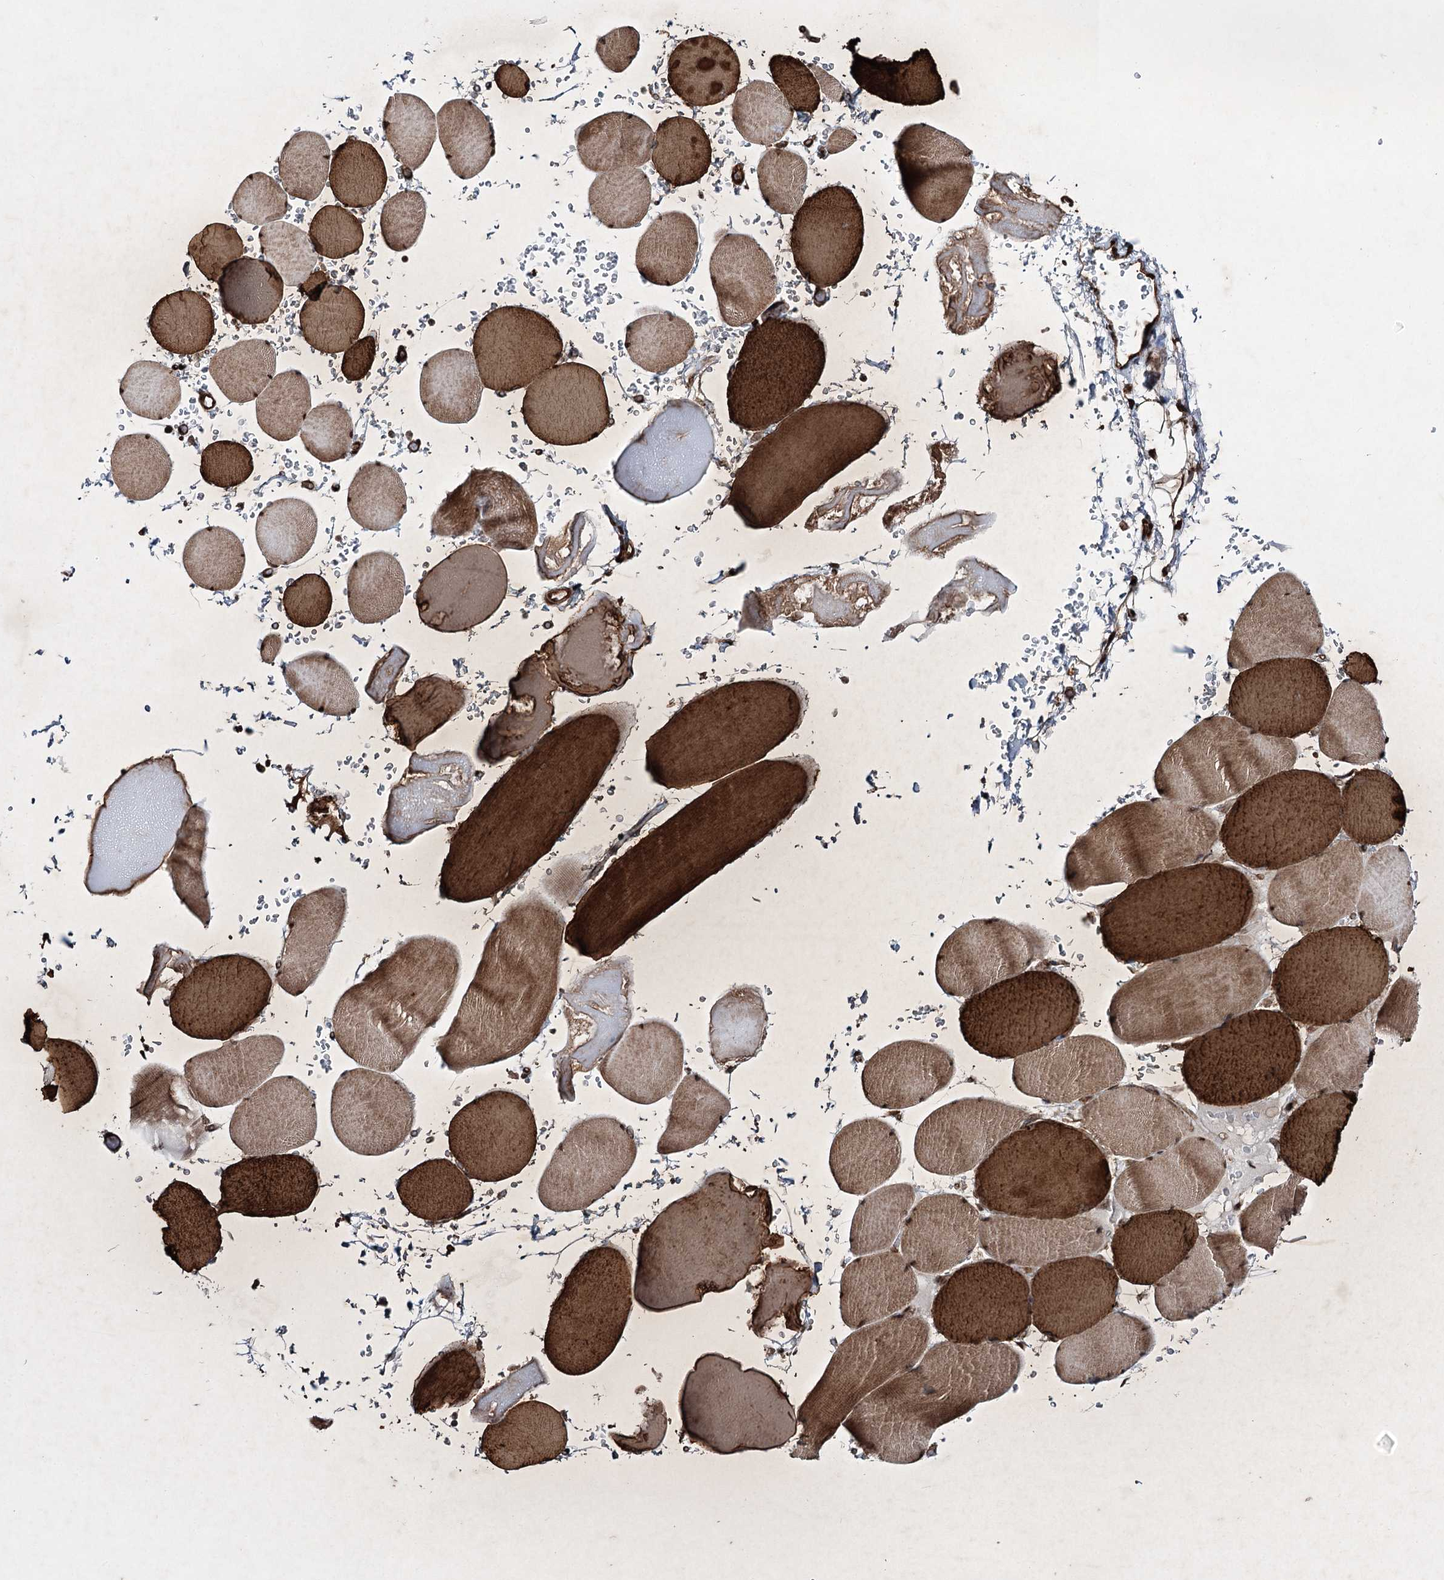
{"staining": {"intensity": "strong", "quantity": ">75%", "location": "cytoplasmic/membranous,nuclear"}, "tissue": "skeletal muscle", "cell_type": "Myocytes", "image_type": "normal", "snomed": [{"axis": "morphology", "description": "Normal tissue, NOS"}, {"axis": "topography", "description": "Skeletal muscle"}, {"axis": "topography", "description": "Head-Neck"}], "caption": "Protein analysis of unremarkable skeletal muscle demonstrates strong cytoplasmic/membranous,nuclear expression in approximately >75% of myocytes.", "gene": "SERINC5", "patient": {"sex": "male", "age": 66}}